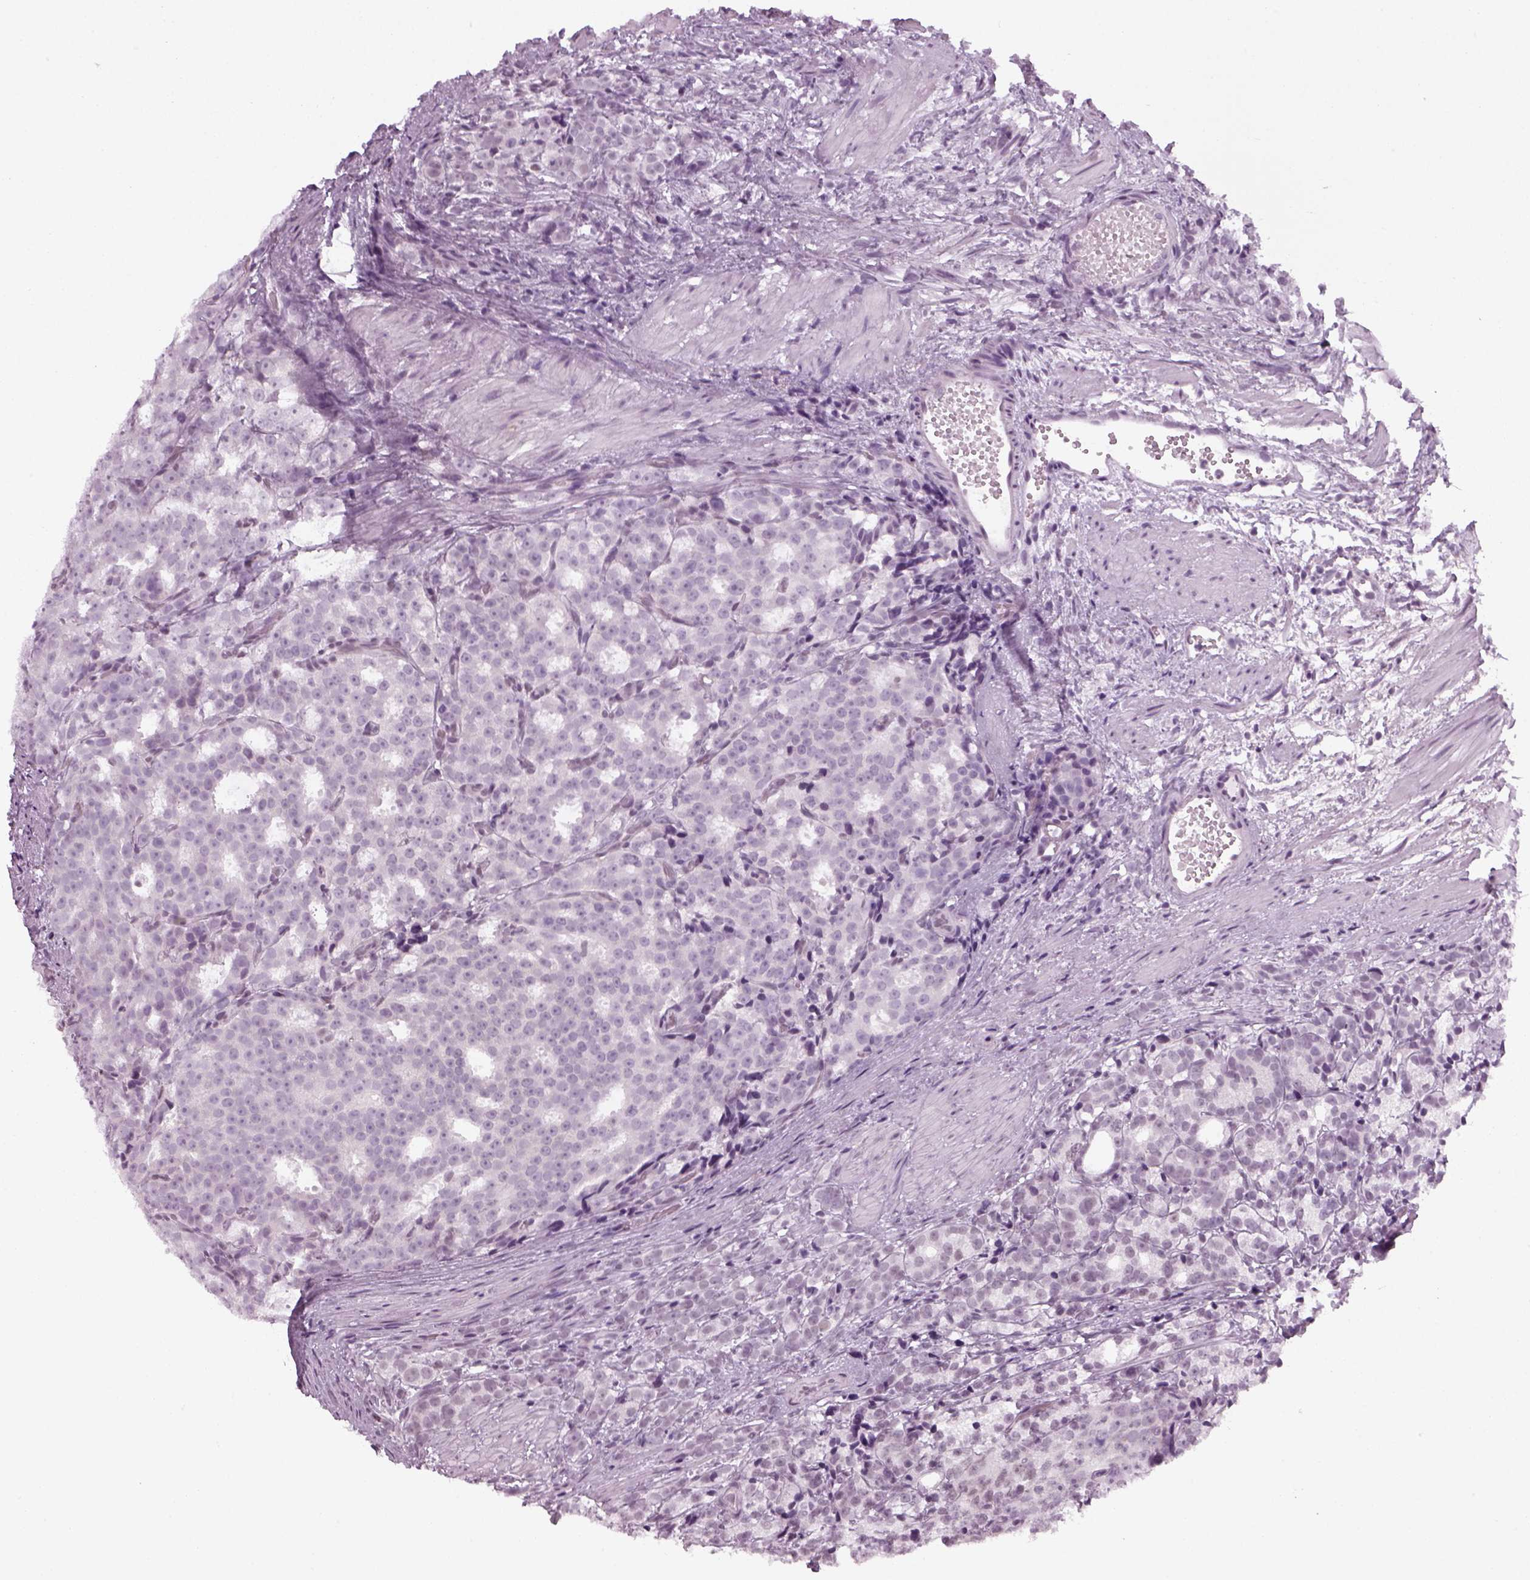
{"staining": {"intensity": "negative", "quantity": "none", "location": "none"}, "tissue": "prostate cancer", "cell_type": "Tumor cells", "image_type": "cancer", "snomed": [{"axis": "morphology", "description": "Adenocarcinoma, High grade"}, {"axis": "topography", "description": "Prostate"}], "caption": "Immunohistochemistry of adenocarcinoma (high-grade) (prostate) shows no expression in tumor cells.", "gene": "KCNG2", "patient": {"sex": "male", "age": 53}}